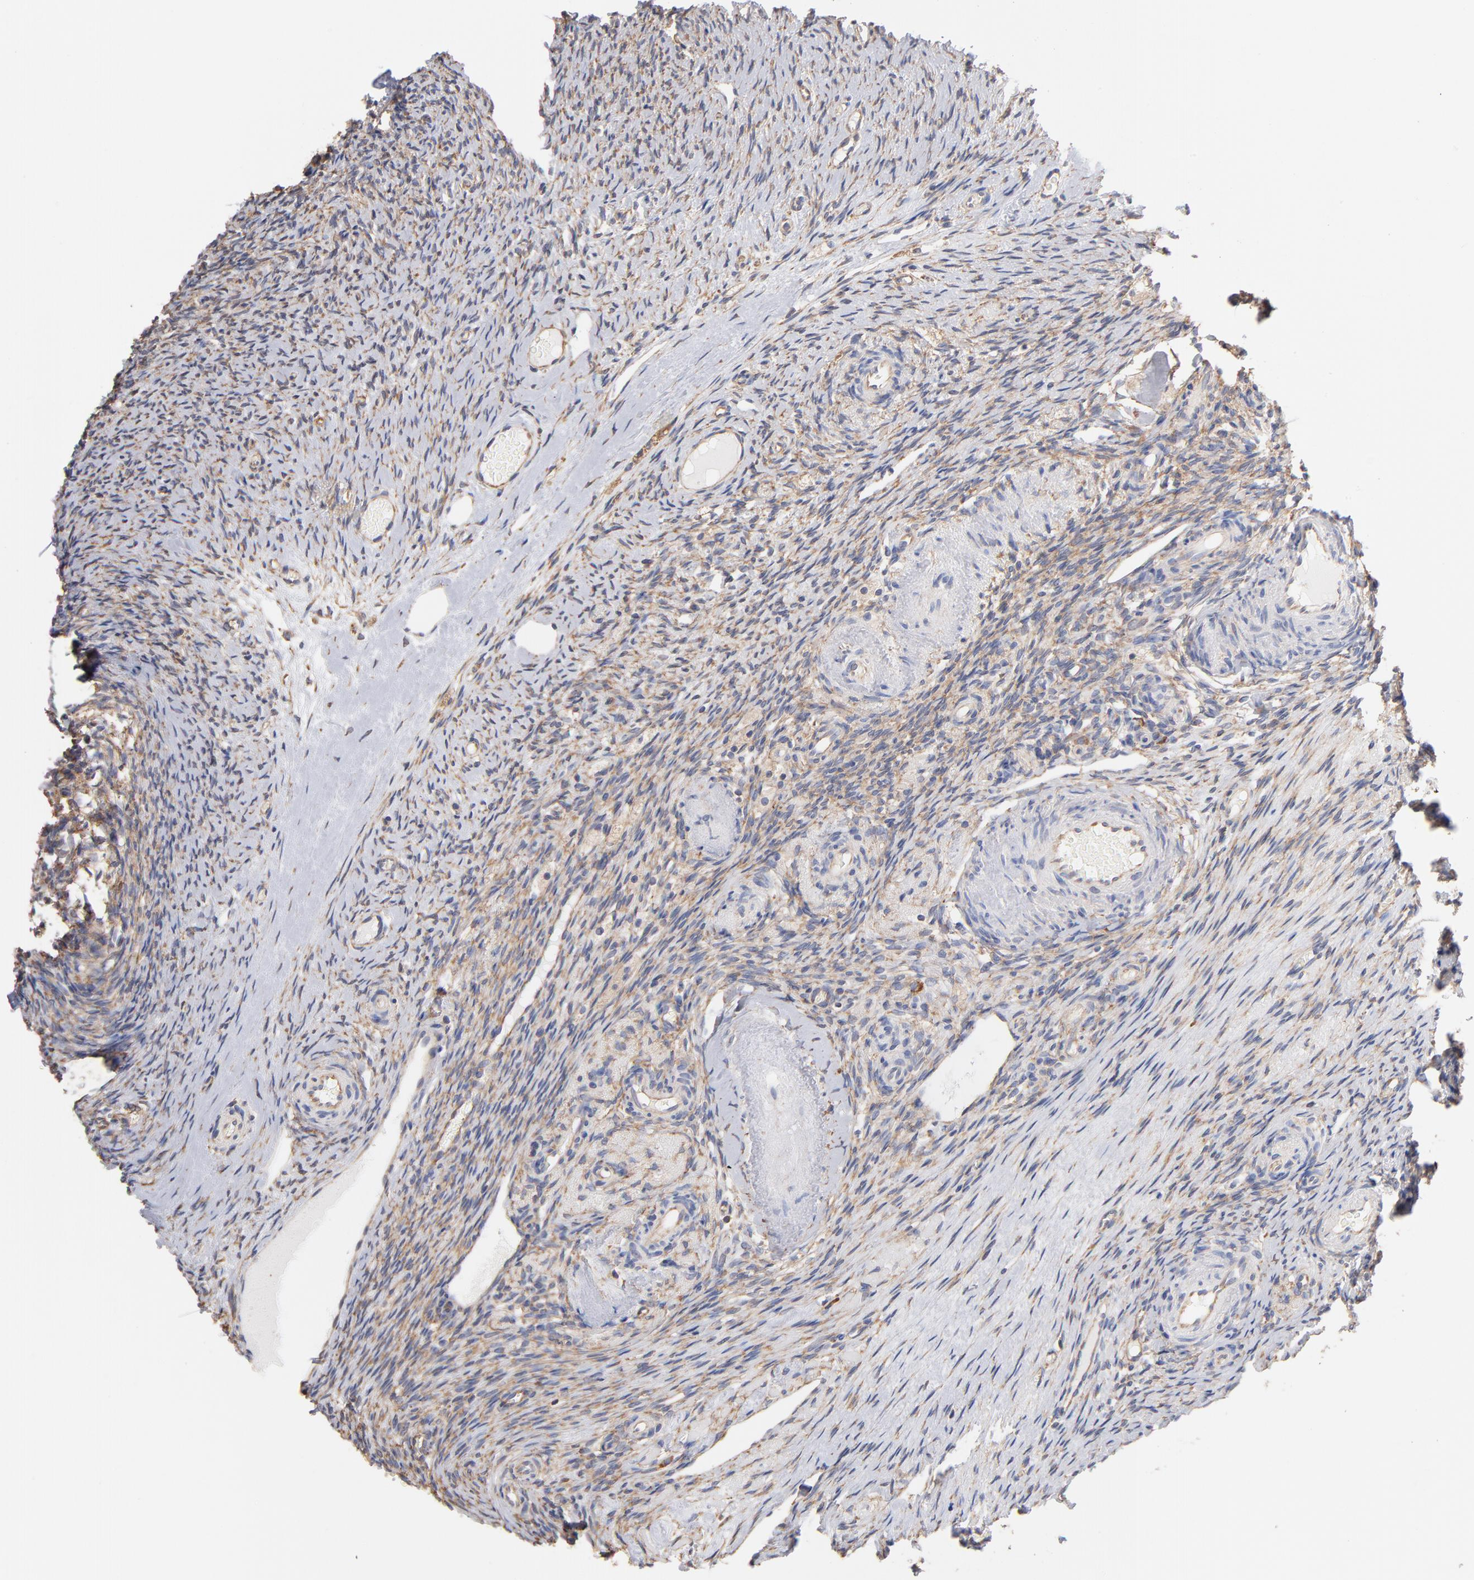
{"staining": {"intensity": "weak", "quantity": "25%-75%", "location": "cytoplasmic/membranous"}, "tissue": "ovary", "cell_type": "Ovarian stroma cells", "image_type": "normal", "snomed": [{"axis": "morphology", "description": "Normal tissue, NOS"}, {"axis": "topography", "description": "Ovary"}], "caption": "Immunohistochemical staining of normal human ovary reveals low levels of weak cytoplasmic/membranous staining in about 25%-75% of ovarian stroma cells.", "gene": "RPL9", "patient": {"sex": "female", "age": 60}}